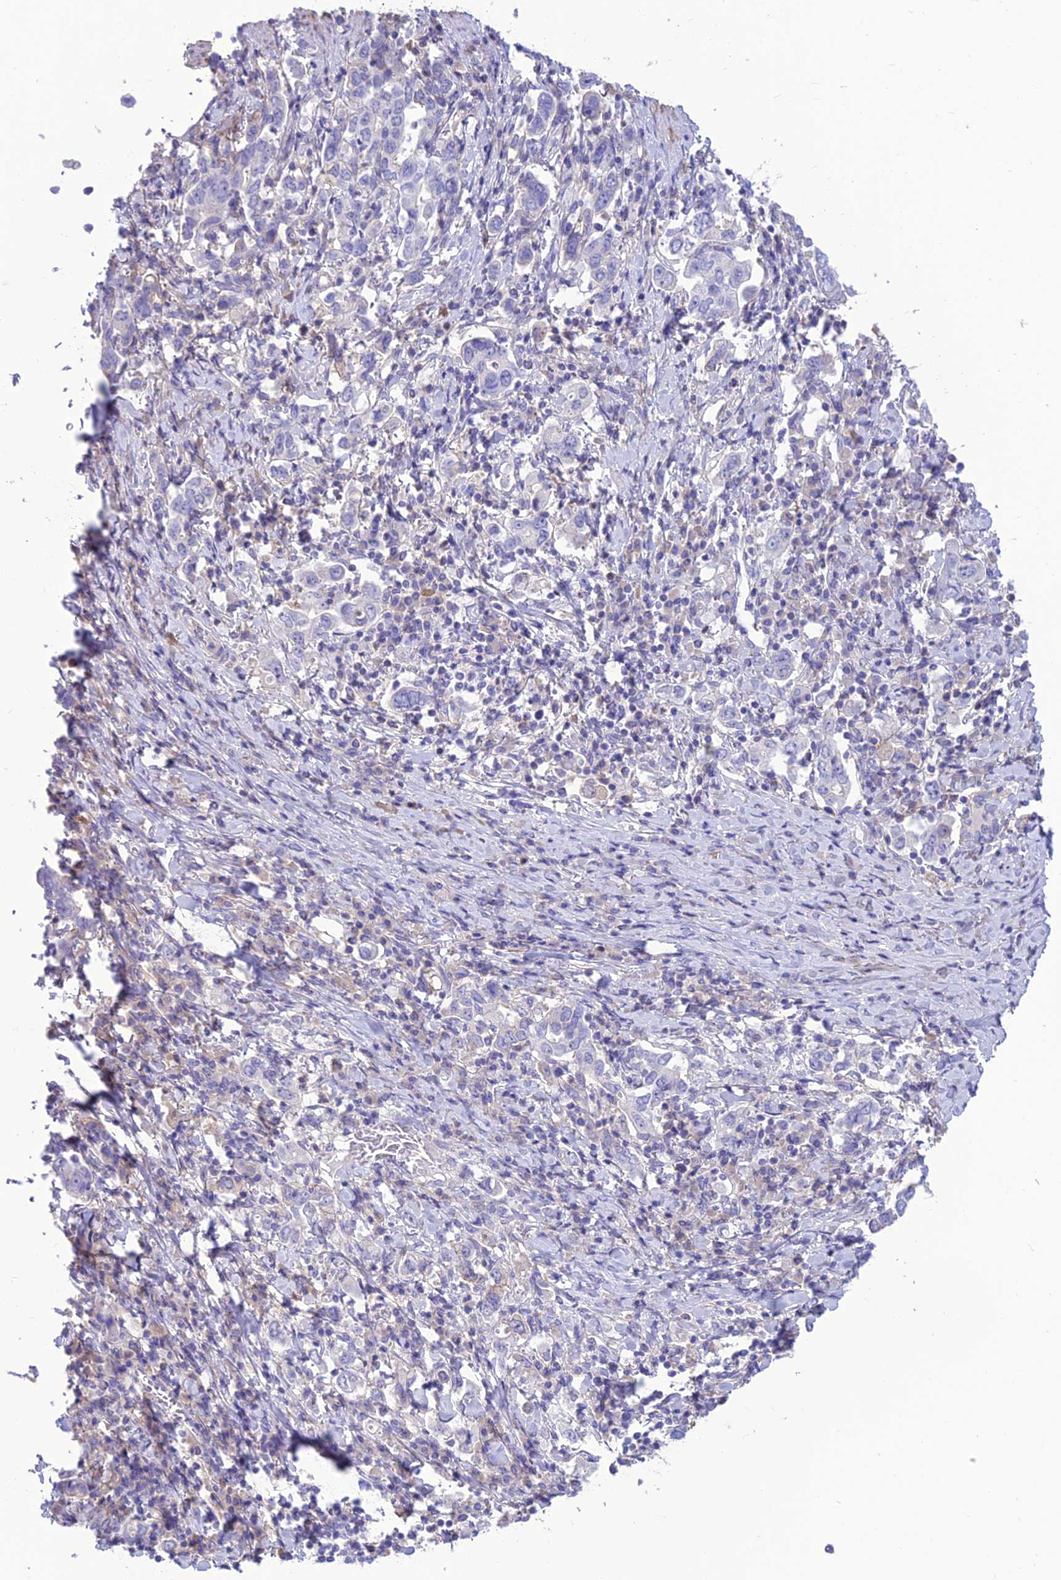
{"staining": {"intensity": "negative", "quantity": "none", "location": "none"}, "tissue": "stomach cancer", "cell_type": "Tumor cells", "image_type": "cancer", "snomed": [{"axis": "morphology", "description": "Adenocarcinoma, NOS"}, {"axis": "topography", "description": "Stomach, upper"}, {"axis": "topography", "description": "Stomach"}], "caption": "Tumor cells show no significant protein staining in stomach cancer. (DAB immunohistochemistry (IHC) visualized using brightfield microscopy, high magnification).", "gene": "TEKT3", "patient": {"sex": "male", "age": 62}}